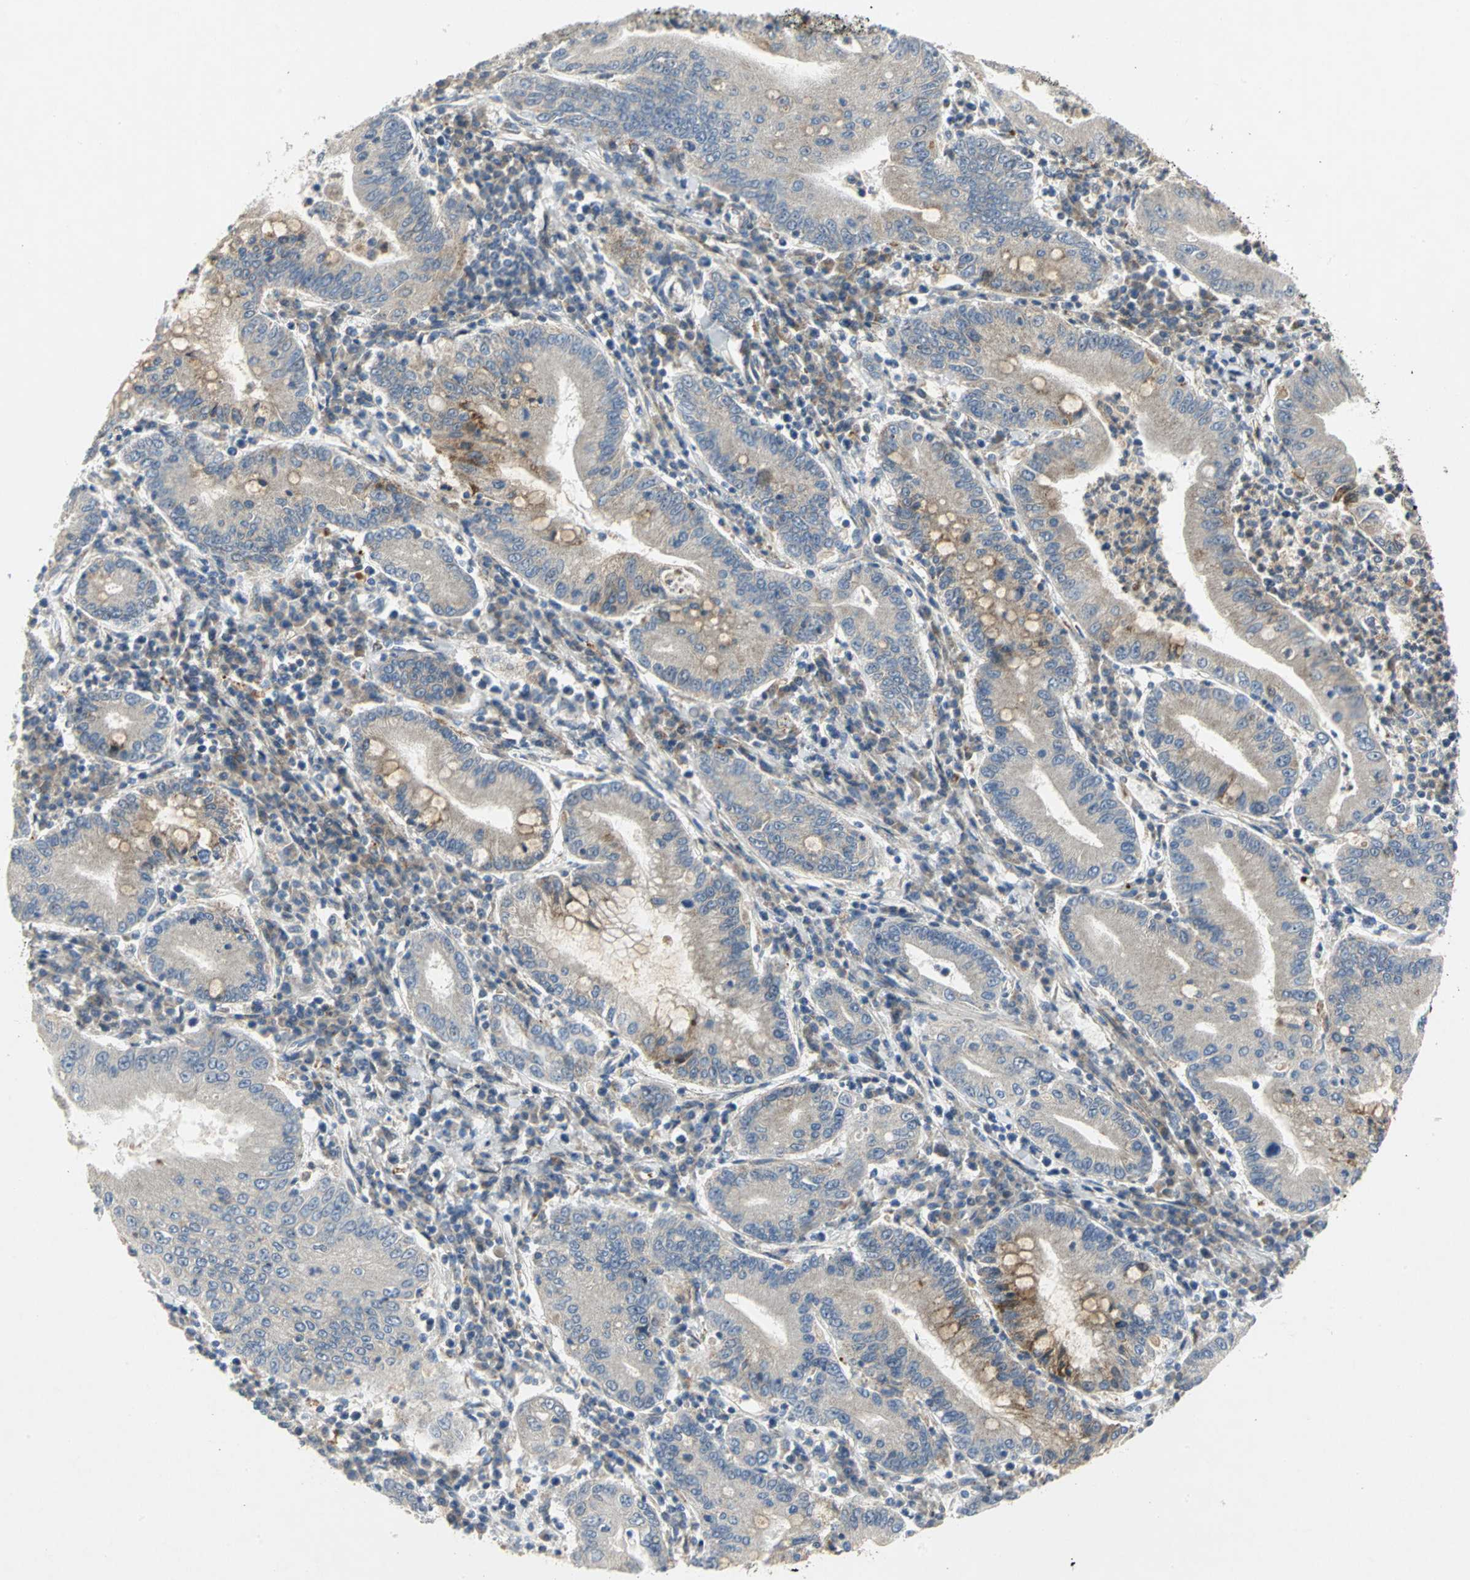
{"staining": {"intensity": "weak", "quantity": "25%-75%", "location": "cytoplasmic/membranous"}, "tissue": "stomach cancer", "cell_type": "Tumor cells", "image_type": "cancer", "snomed": [{"axis": "morphology", "description": "Normal tissue, NOS"}, {"axis": "morphology", "description": "Adenocarcinoma, NOS"}, {"axis": "topography", "description": "Esophagus"}, {"axis": "topography", "description": "Stomach, upper"}, {"axis": "topography", "description": "Peripheral nerve tissue"}], "caption": "This histopathology image exhibits stomach adenocarcinoma stained with immunohistochemistry to label a protein in brown. The cytoplasmic/membranous of tumor cells show weak positivity for the protein. Nuclei are counter-stained blue.", "gene": "SPPL2B", "patient": {"sex": "male", "age": 62}}